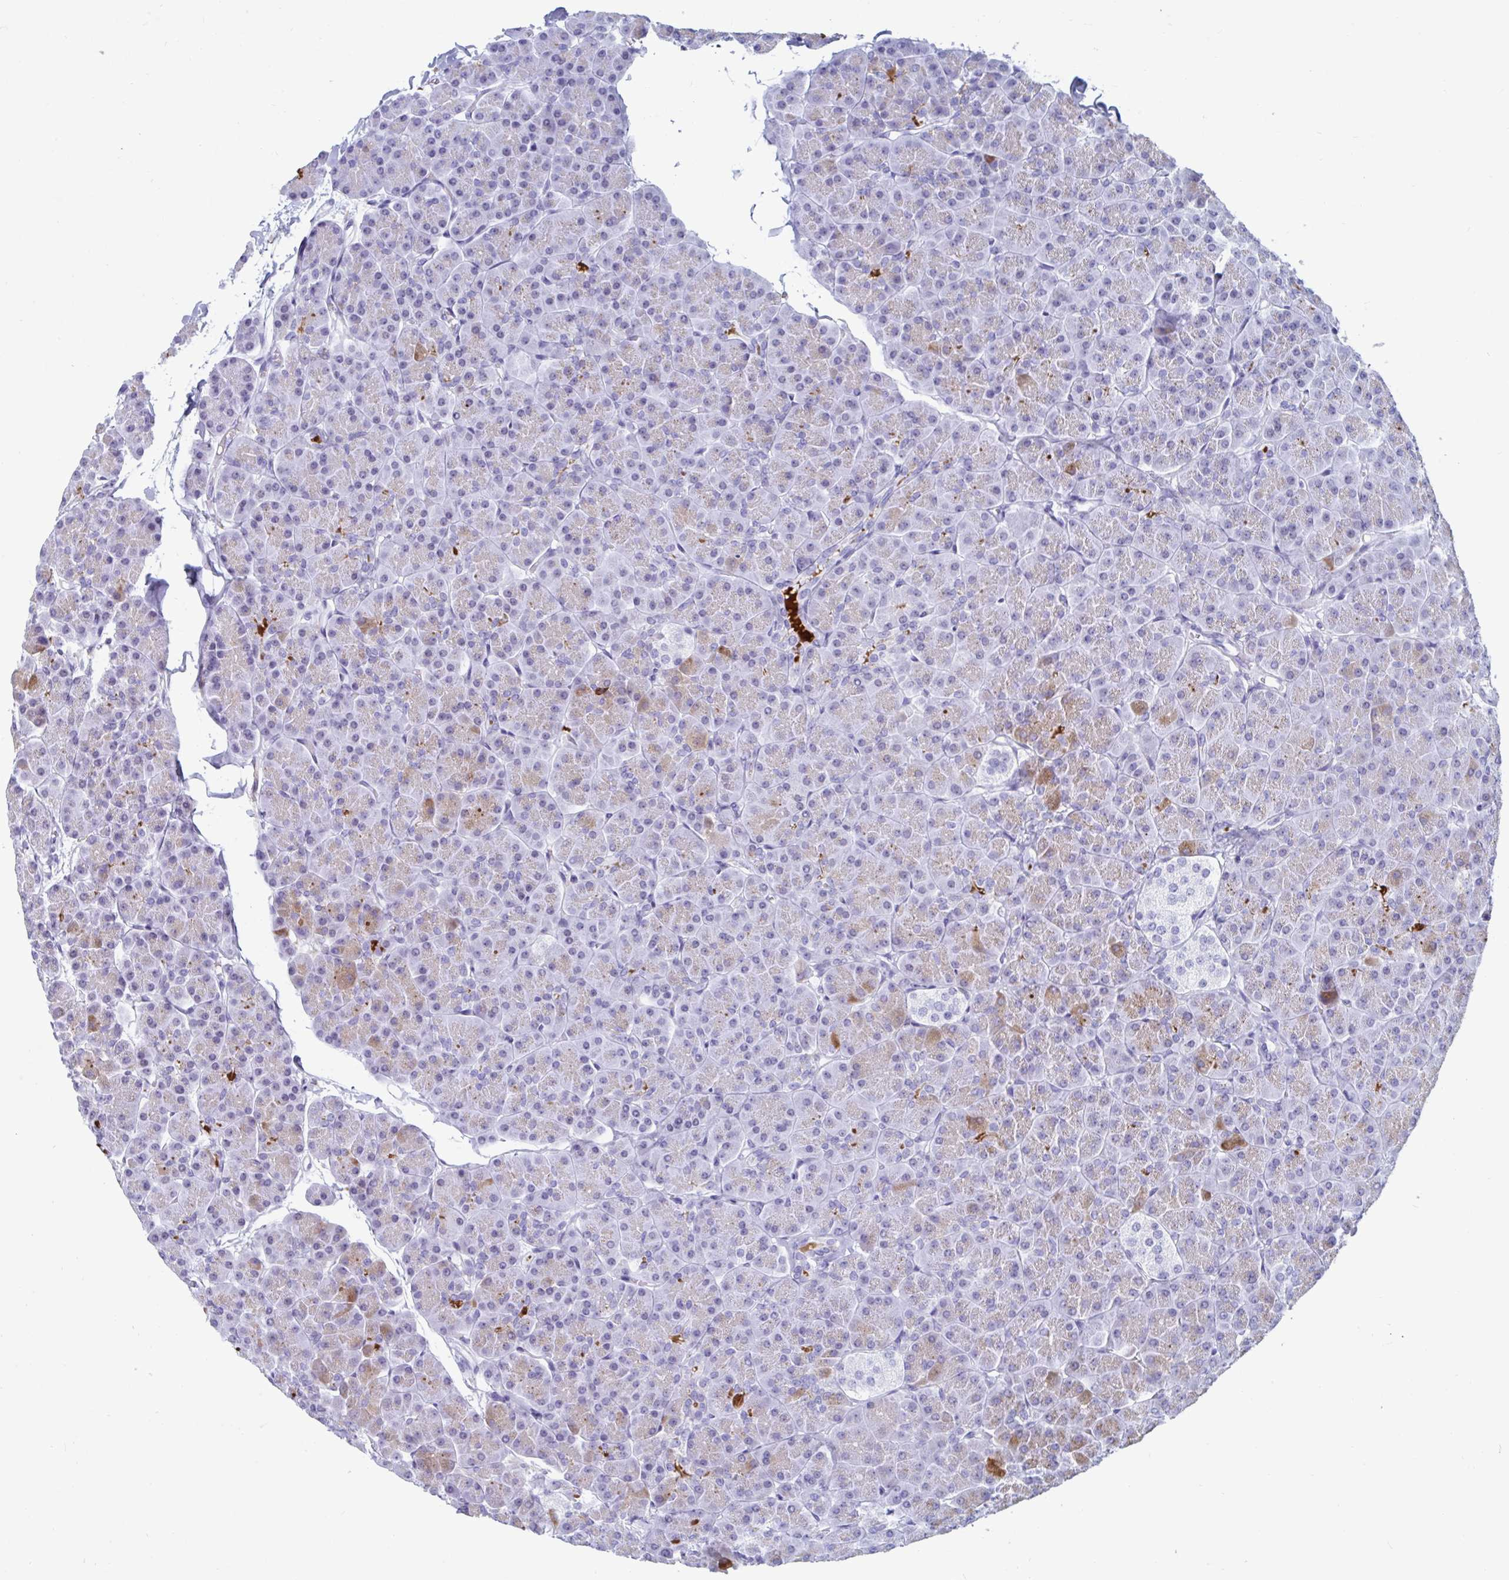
{"staining": {"intensity": "moderate", "quantity": "<25%", "location": "cytoplasmic/membranous"}, "tissue": "pancreas", "cell_type": "Exocrine glandular cells", "image_type": "normal", "snomed": [{"axis": "morphology", "description": "Normal tissue, NOS"}, {"axis": "topography", "description": "Pancreas"}, {"axis": "topography", "description": "Peripheral nerve tissue"}], "caption": "Protein expression by immunohistochemistry displays moderate cytoplasmic/membranous expression in approximately <25% of exocrine glandular cells in unremarkable pancreas. The staining was performed using DAB (3,3'-diaminobenzidine), with brown indicating positive protein expression. Nuclei are stained blue with hematoxylin.", "gene": "GKN2", "patient": {"sex": "male", "age": 54}}